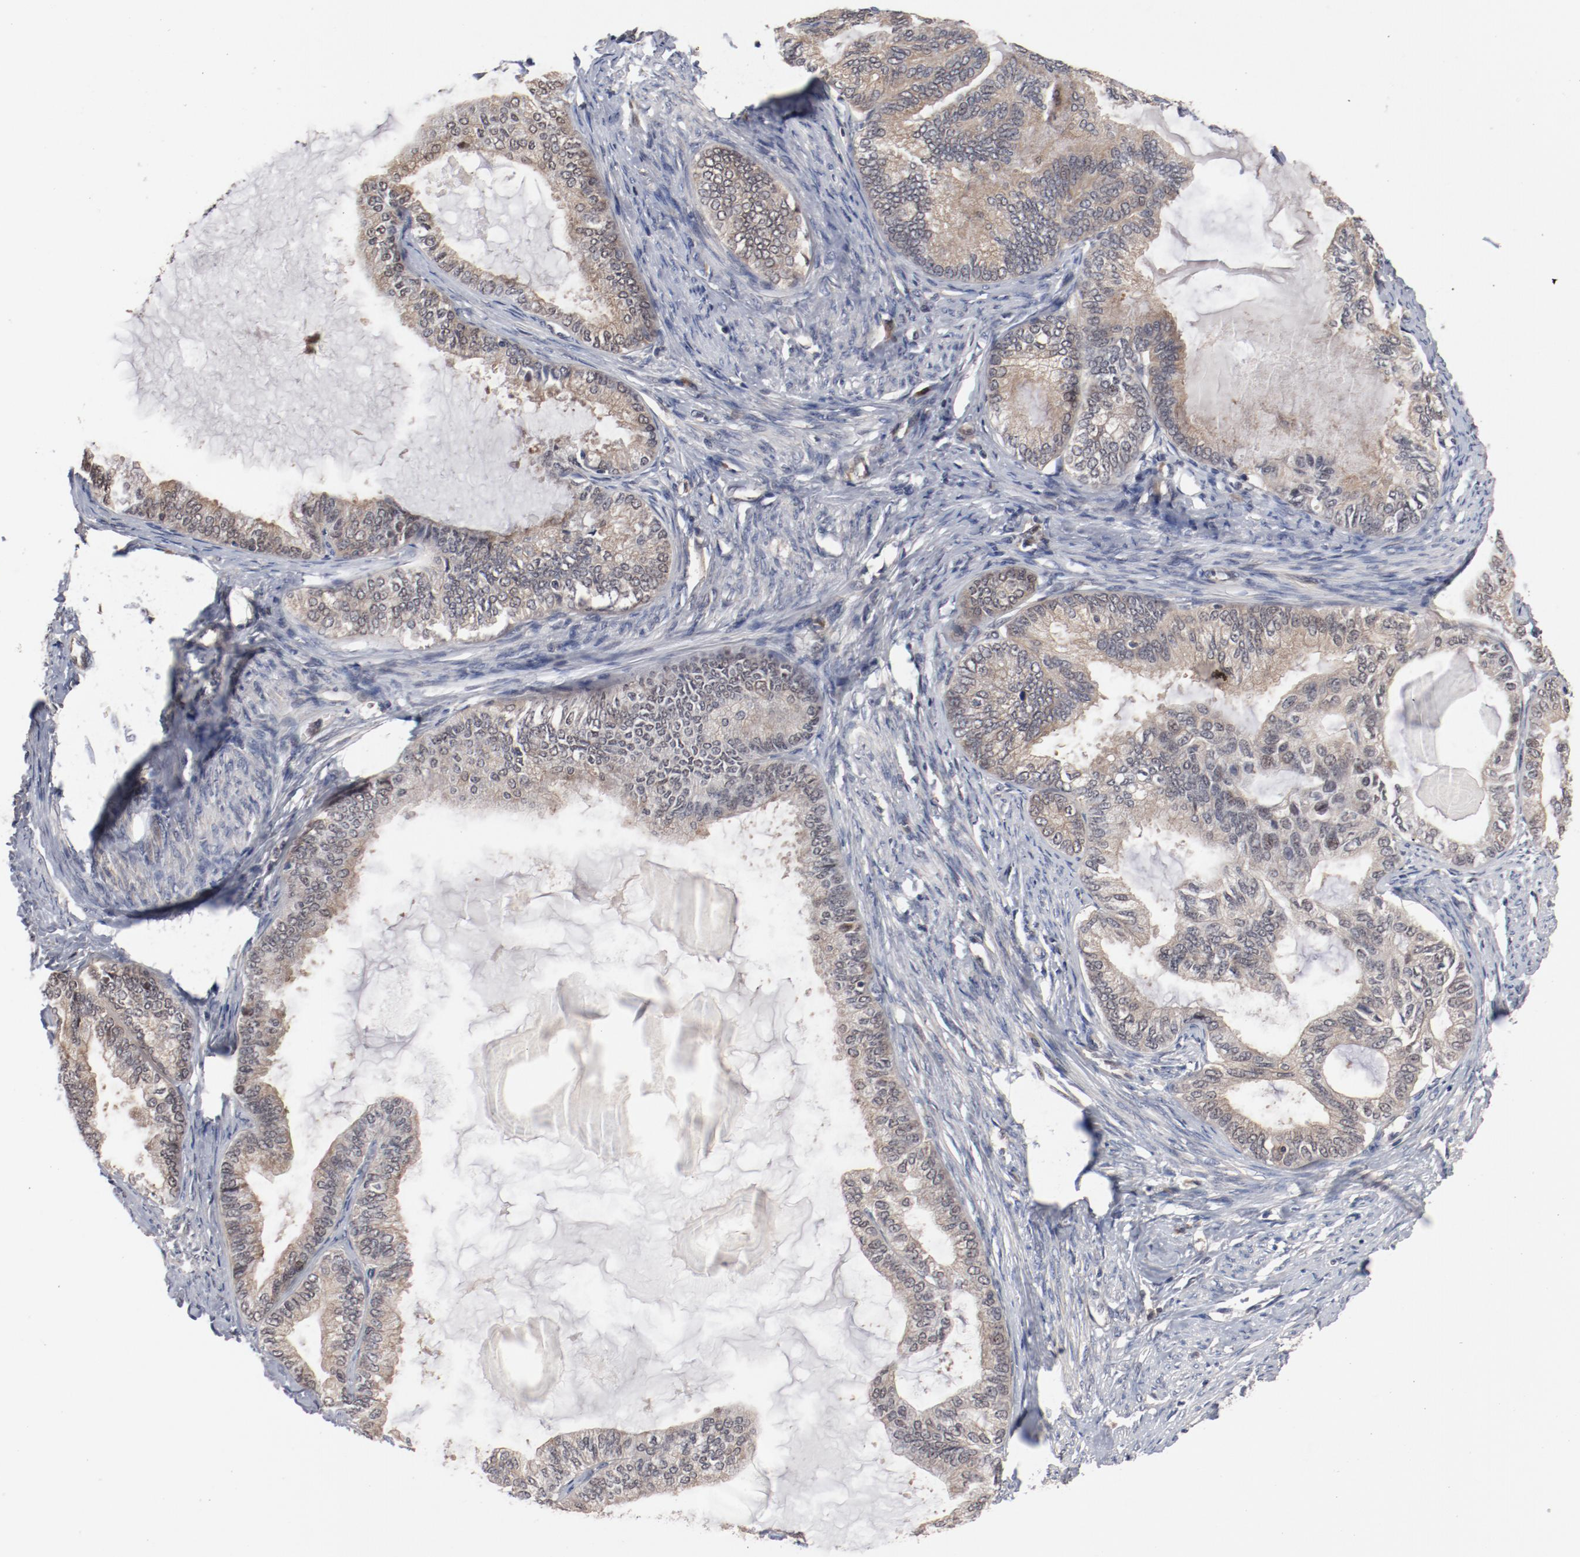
{"staining": {"intensity": "negative", "quantity": "none", "location": "none"}, "tissue": "endometrial cancer", "cell_type": "Tumor cells", "image_type": "cancer", "snomed": [{"axis": "morphology", "description": "Adenocarcinoma, NOS"}, {"axis": "topography", "description": "Endometrium"}], "caption": "Tumor cells are negative for protein expression in human endometrial cancer.", "gene": "PITPNM2", "patient": {"sex": "female", "age": 86}}